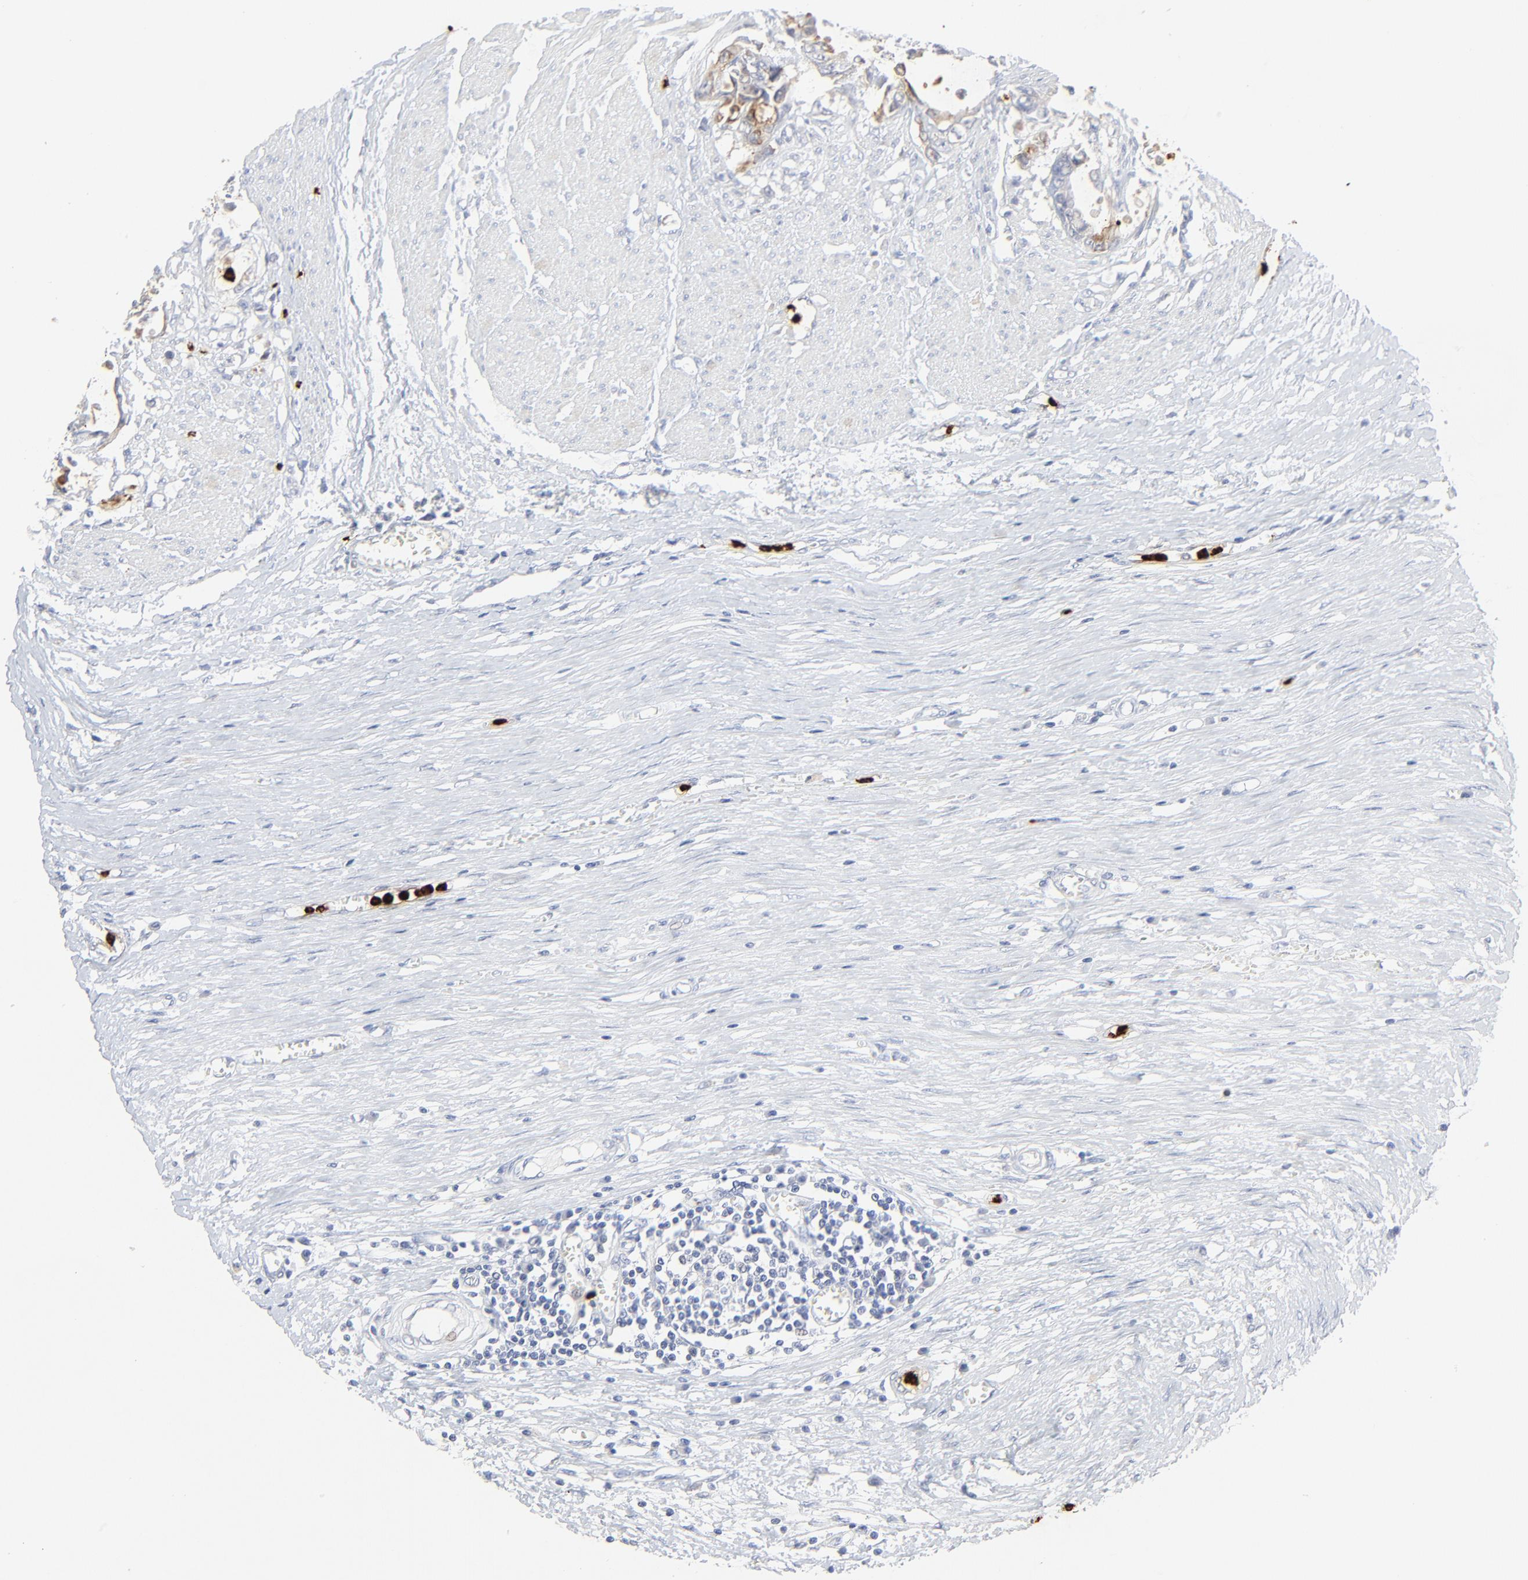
{"staining": {"intensity": "weak", "quantity": "<25%", "location": "cytoplasmic/membranous"}, "tissue": "colorectal cancer", "cell_type": "Tumor cells", "image_type": "cancer", "snomed": [{"axis": "morphology", "description": "Adenocarcinoma, NOS"}, {"axis": "topography", "description": "Rectum"}], "caption": "A high-resolution micrograph shows IHC staining of colorectal cancer, which demonstrates no significant expression in tumor cells.", "gene": "LCN2", "patient": {"sex": "female", "age": 98}}